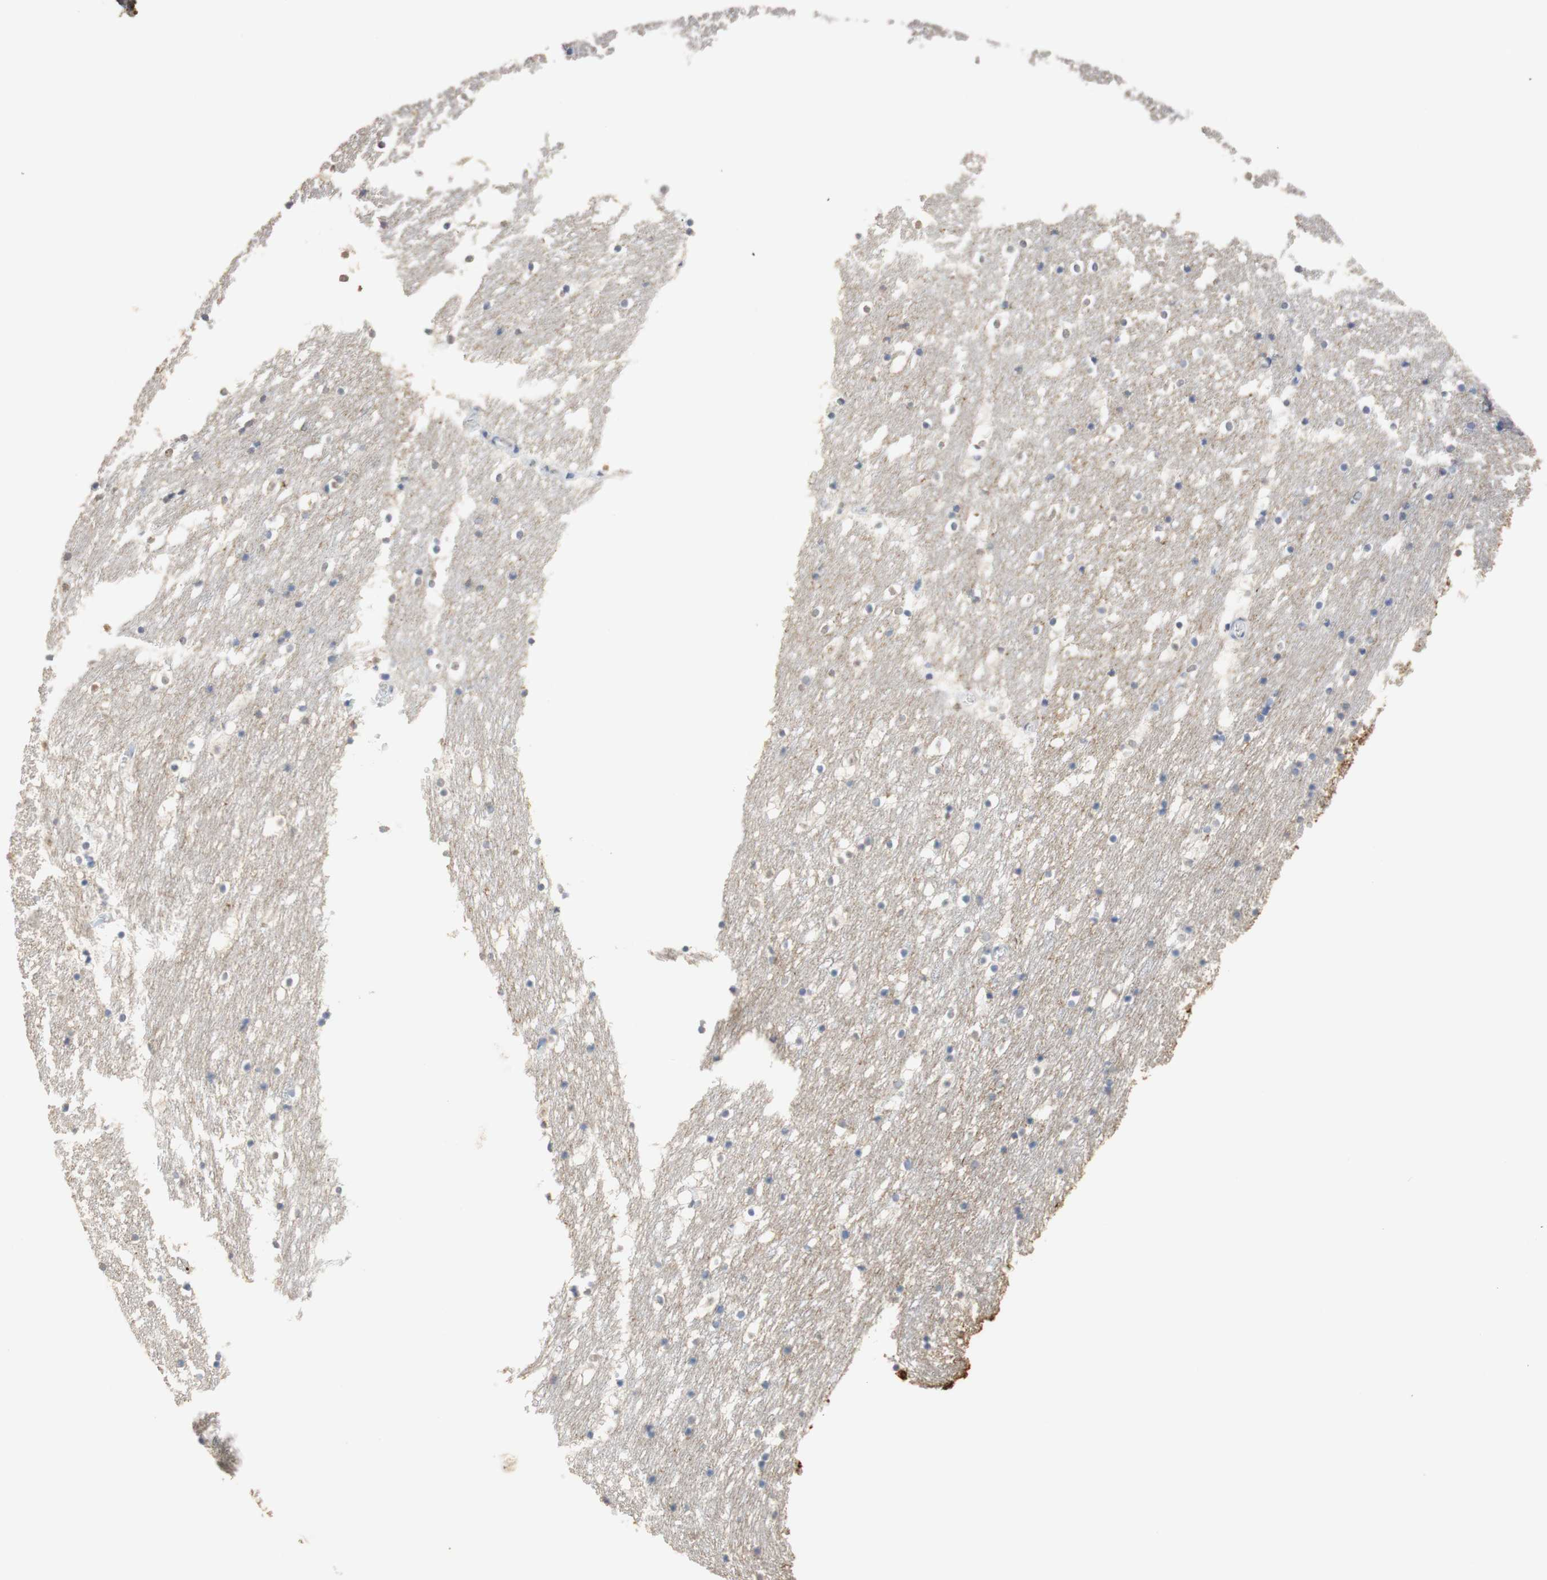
{"staining": {"intensity": "negative", "quantity": "none", "location": "none"}, "tissue": "caudate", "cell_type": "Glial cells", "image_type": "normal", "snomed": [{"axis": "morphology", "description": "Normal tissue, NOS"}, {"axis": "topography", "description": "Lateral ventricle wall"}], "caption": "Immunohistochemical staining of benign human caudate demonstrates no significant staining in glial cells.", "gene": "L1CAM", "patient": {"sex": "male", "age": 45}}